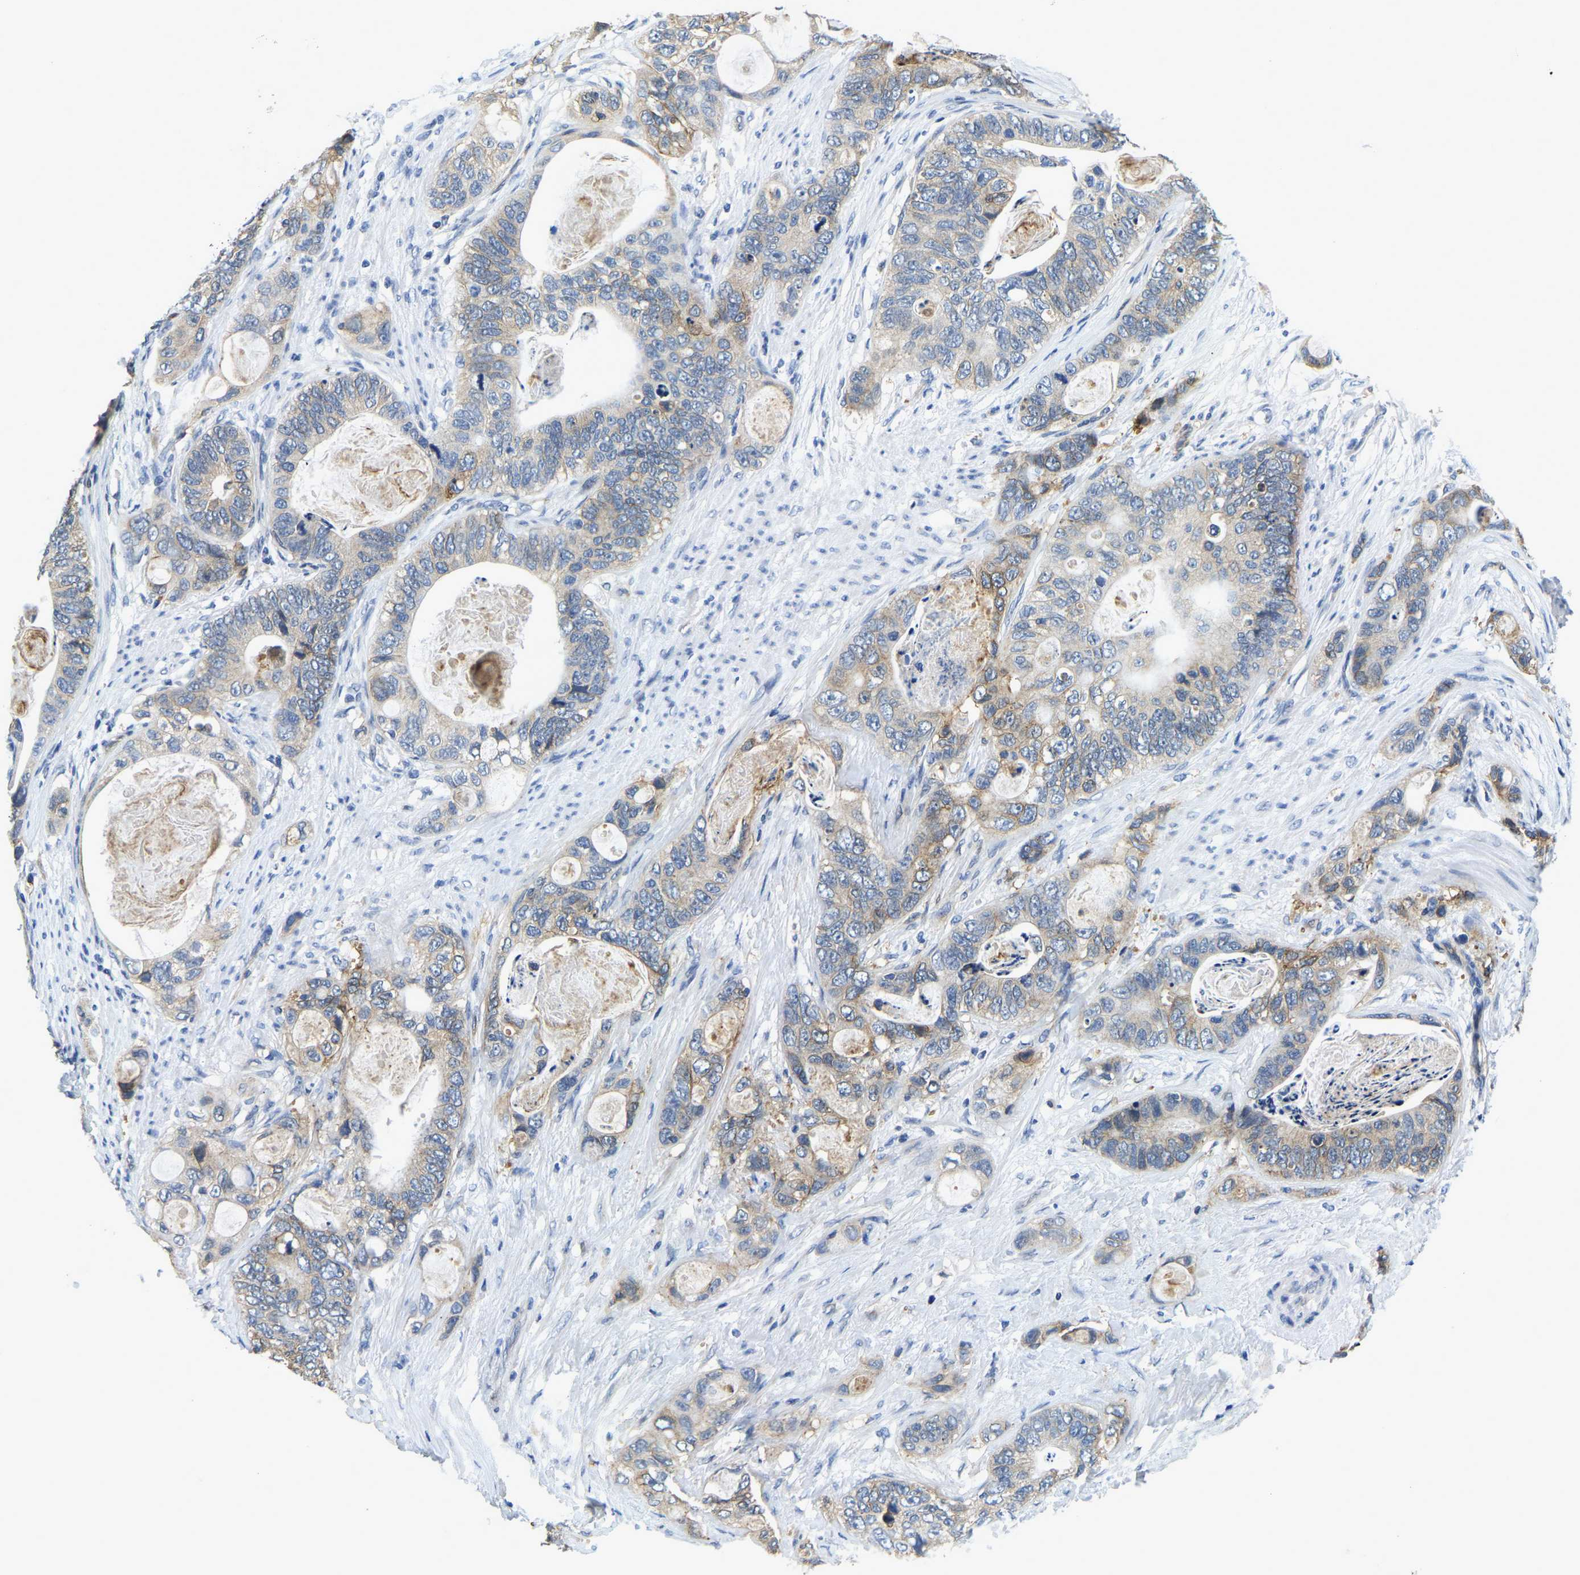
{"staining": {"intensity": "moderate", "quantity": "<25%", "location": "cytoplasmic/membranous"}, "tissue": "stomach cancer", "cell_type": "Tumor cells", "image_type": "cancer", "snomed": [{"axis": "morphology", "description": "Normal tissue, NOS"}, {"axis": "morphology", "description": "Adenocarcinoma, NOS"}, {"axis": "topography", "description": "Stomach"}], "caption": "Moderate cytoplasmic/membranous positivity is present in approximately <25% of tumor cells in stomach cancer (adenocarcinoma). (Stains: DAB (3,3'-diaminobenzidine) in brown, nuclei in blue, Microscopy: brightfield microscopy at high magnification).", "gene": "ITGA2", "patient": {"sex": "female", "age": 89}}